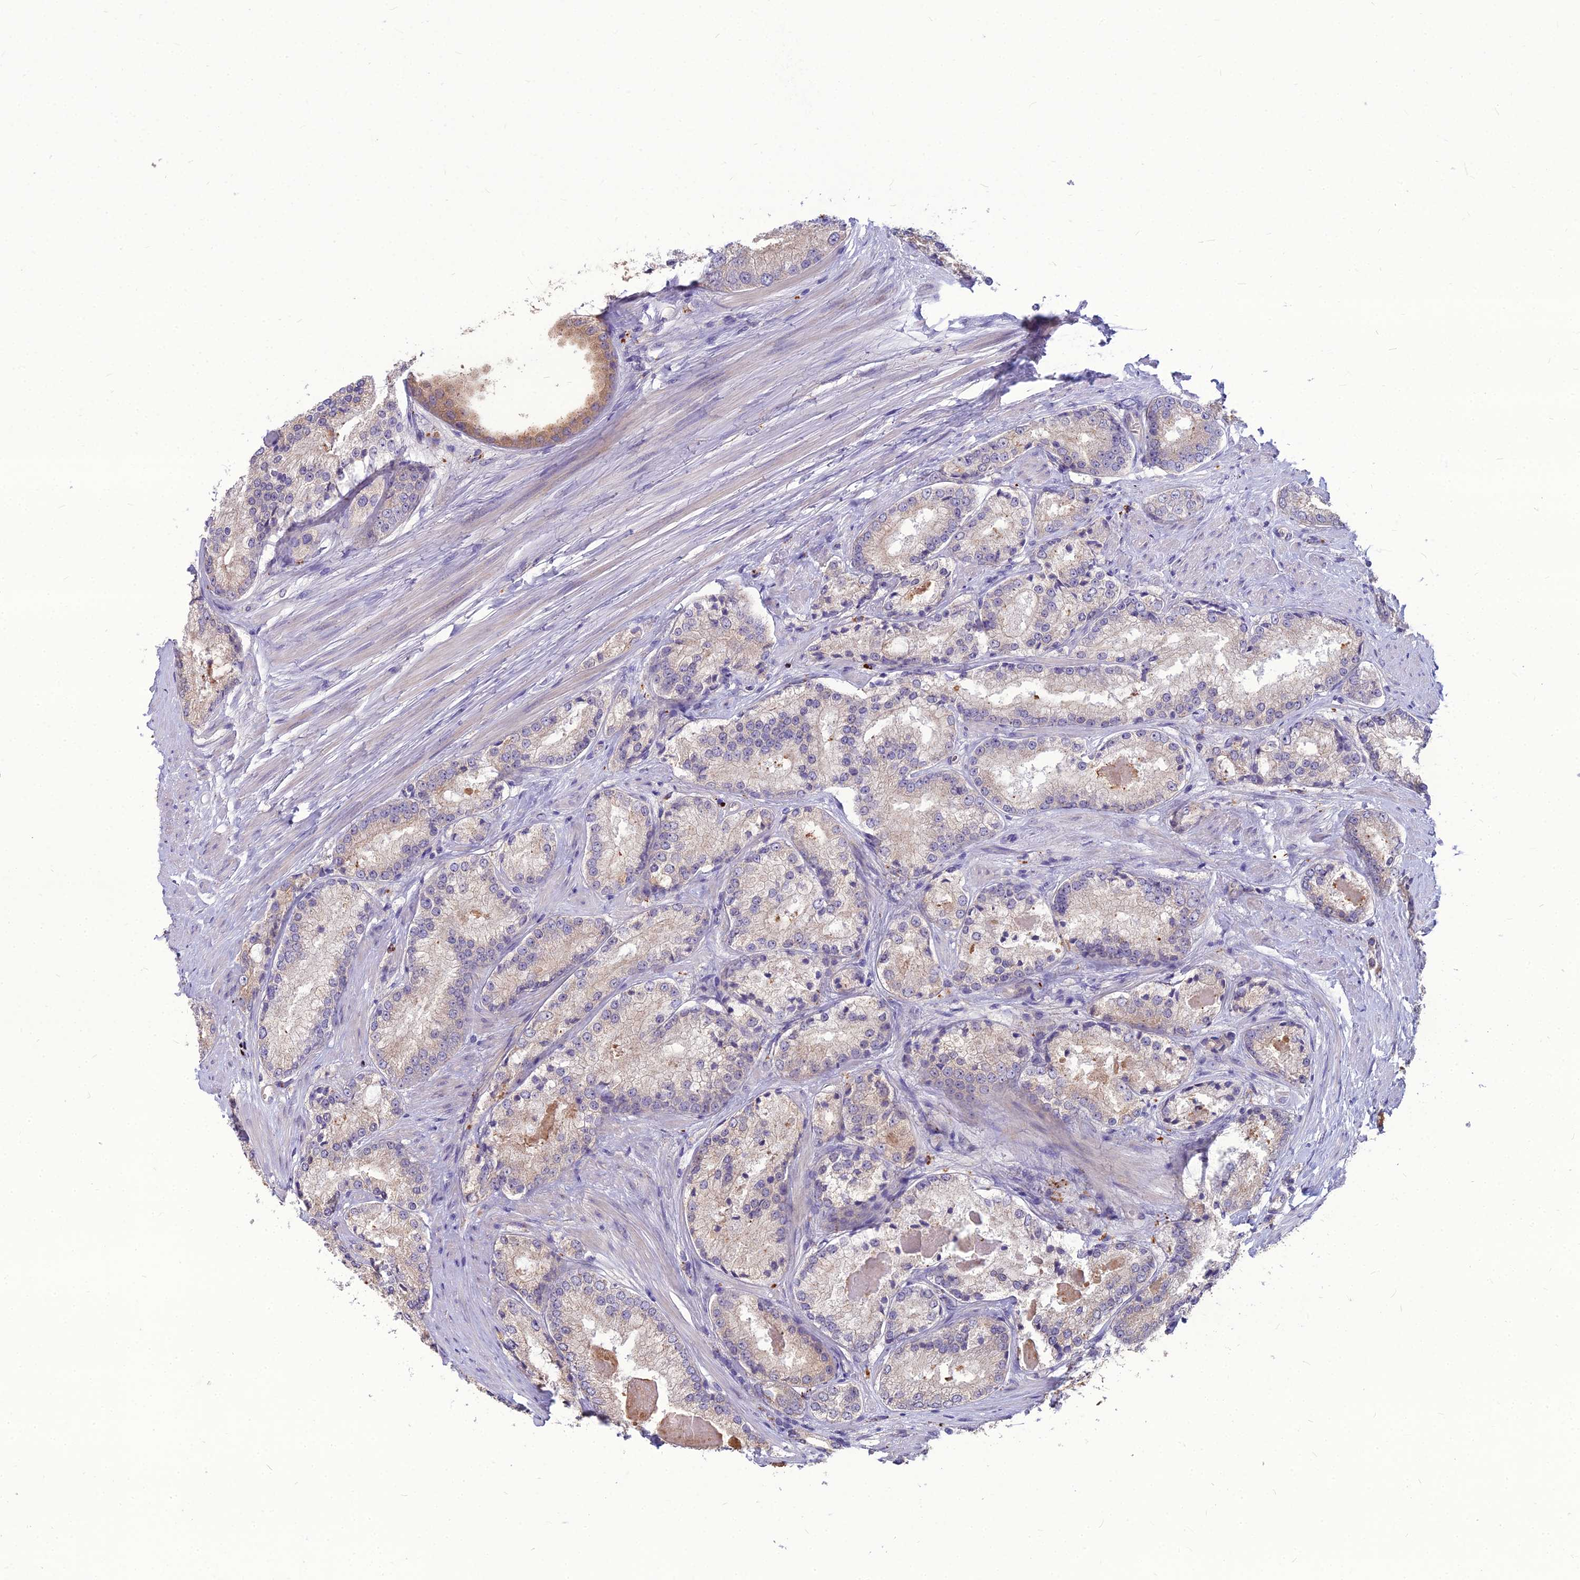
{"staining": {"intensity": "weak", "quantity": "<25%", "location": "cytoplasmic/membranous"}, "tissue": "prostate cancer", "cell_type": "Tumor cells", "image_type": "cancer", "snomed": [{"axis": "morphology", "description": "Adenocarcinoma, Low grade"}, {"axis": "topography", "description": "Prostate"}], "caption": "Micrograph shows no significant protein staining in tumor cells of prostate cancer (adenocarcinoma (low-grade)).", "gene": "PCED1B", "patient": {"sex": "male", "age": 68}}